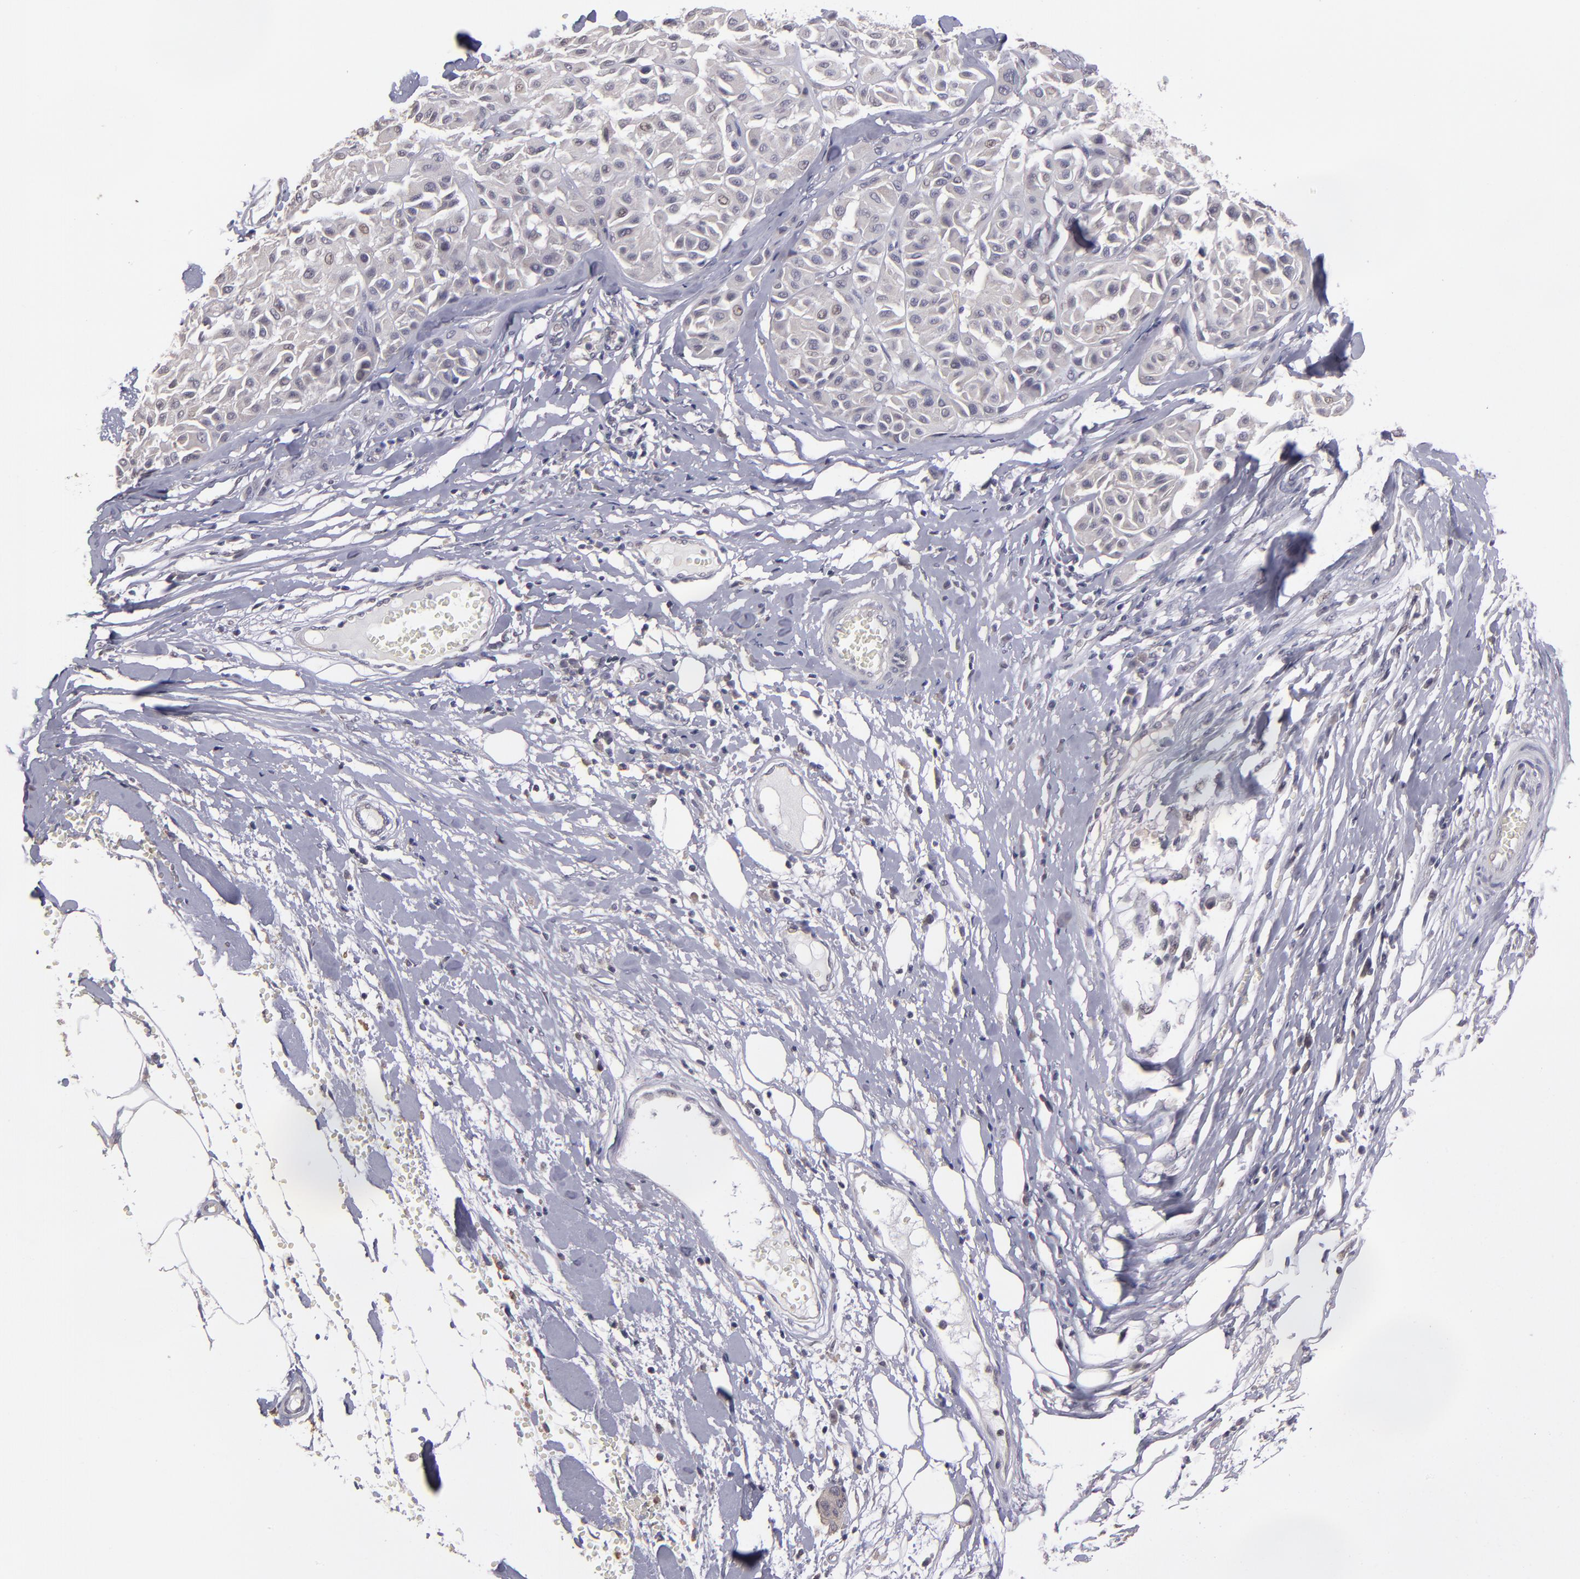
{"staining": {"intensity": "weak", "quantity": "<25%", "location": "nuclear"}, "tissue": "melanoma", "cell_type": "Tumor cells", "image_type": "cancer", "snomed": [{"axis": "morphology", "description": "Malignant melanoma, Metastatic site"}, {"axis": "topography", "description": "Soft tissue"}], "caption": "Tumor cells show no significant positivity in melanoma. (Stains: DAB (3,3'-diaminobenzidine) IHC with hematoxylin counter stain, Microscopy: brightfield microscopy at high magnification).", "gene": "NRXN3", "patient": {"sex": "male", "age": 41}}